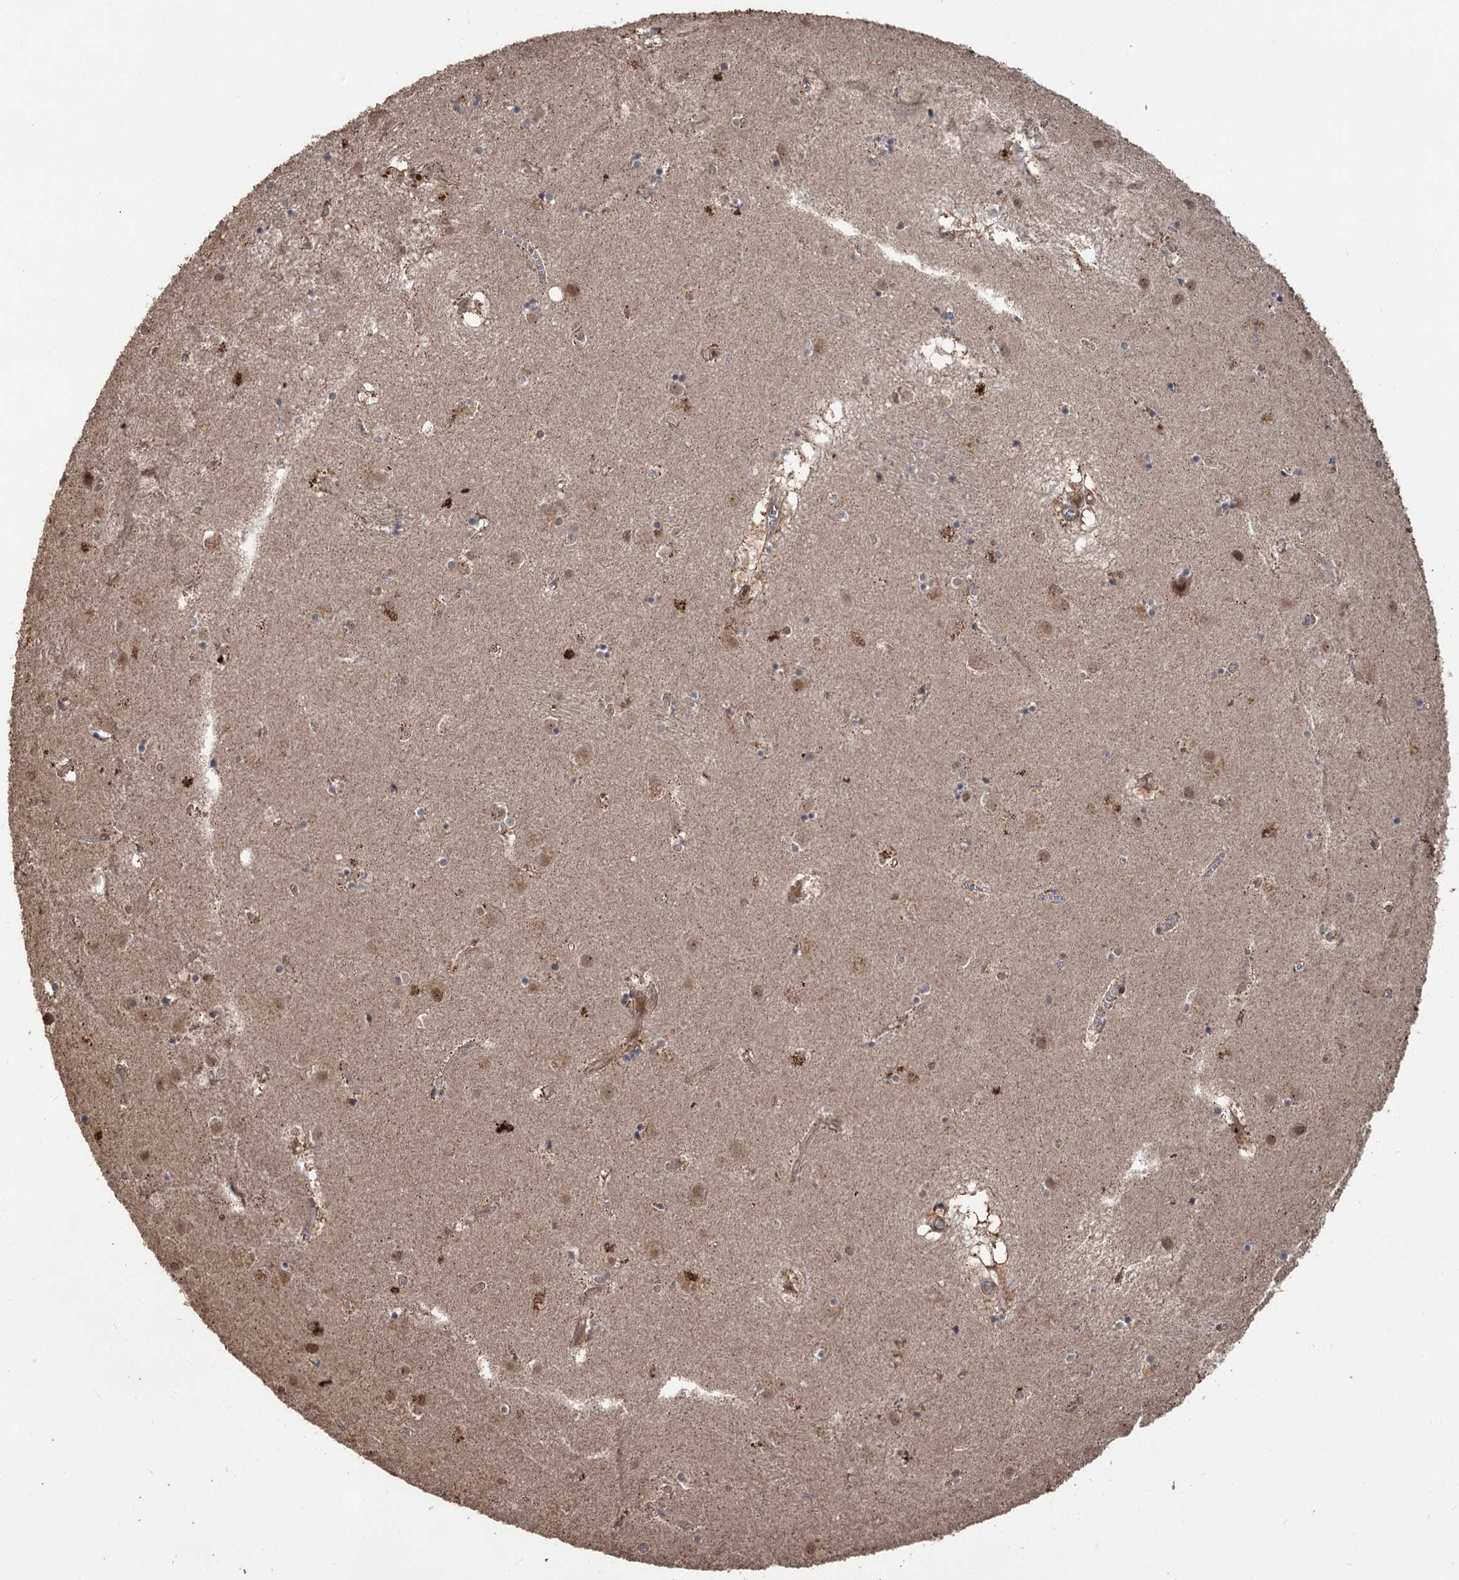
{"staining": {"intensity": "weak", "quantity": "25%-75%", "location": "cytoplasmic/membranous"}, "tissue": "caudate", "cell_type": "Glial cells", "image_type": "normal", "snomed": [{"axis": "morphology", "description": "Normal tissue, NOS"}, {"axis": "topography", "description": "Lateral ventricle wall"}], "caption": "A low amount of weak cytoplasmic/membranous expression is identified in about 25%-75% of glial cells in benign caudate. The staining was performed using DAB to visualize the protein expression in brown, while the nuclei were stained in blue with hematoxylin (Magnification: 20x).", "gene": "TENM2", "patient": {"sex": "male", "age": 70}}